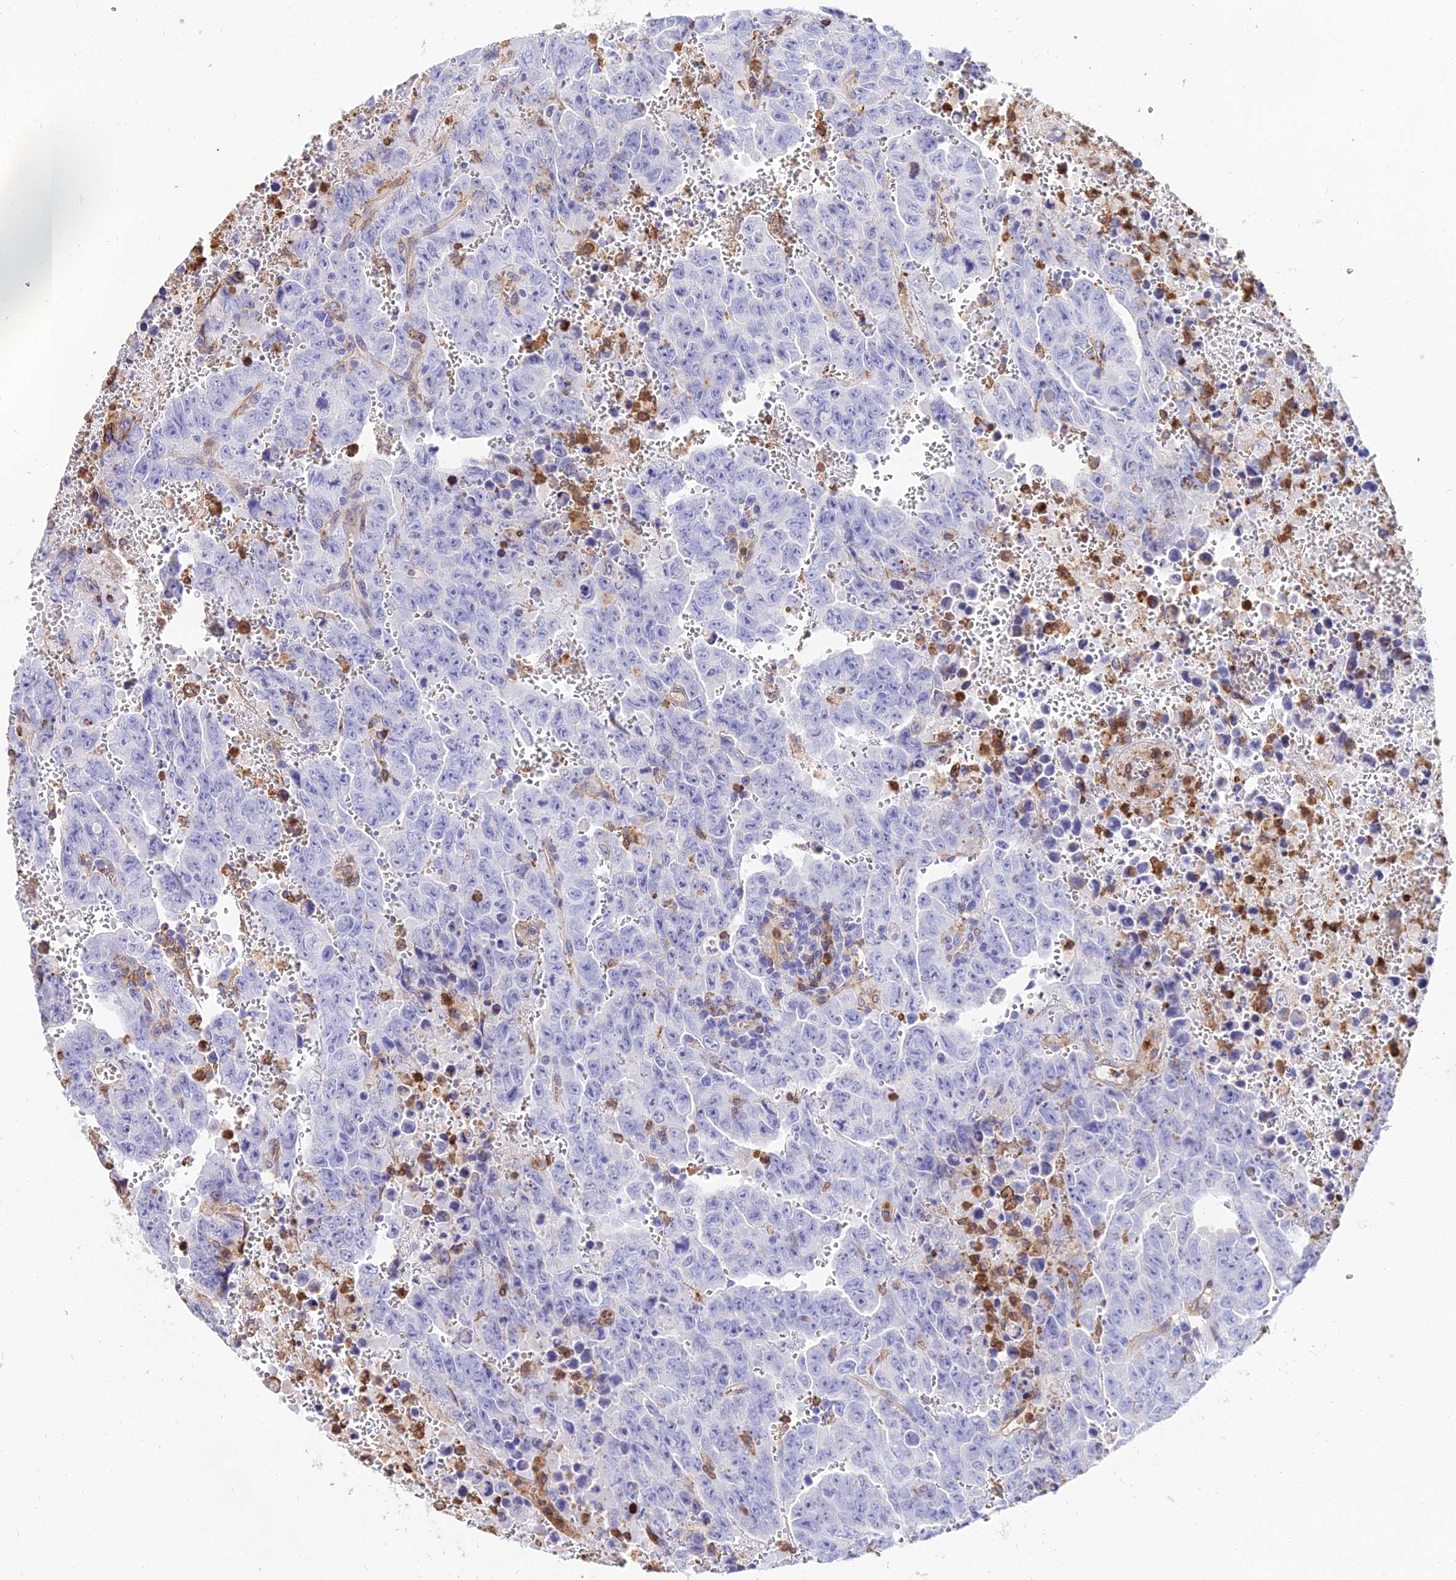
{"staining": {"intensity": "negative", "quantity": "none", "location": "none"}, "tissue": "testis cancer", "cell_type": "Tumor cells", "image_type": "cancer", "snomed": [{"axis": "morphology", "description": "Carcinoma, Embryonal, NOS"}, {"axis": "topography", "description": "Testis"}], "caption": "This is an immunohistochemistry micrograph of testis cancer. There is no expression in tumor cells.", "gene": "SREK1IP1", "patient": {"sex": "male", "age": 28}}